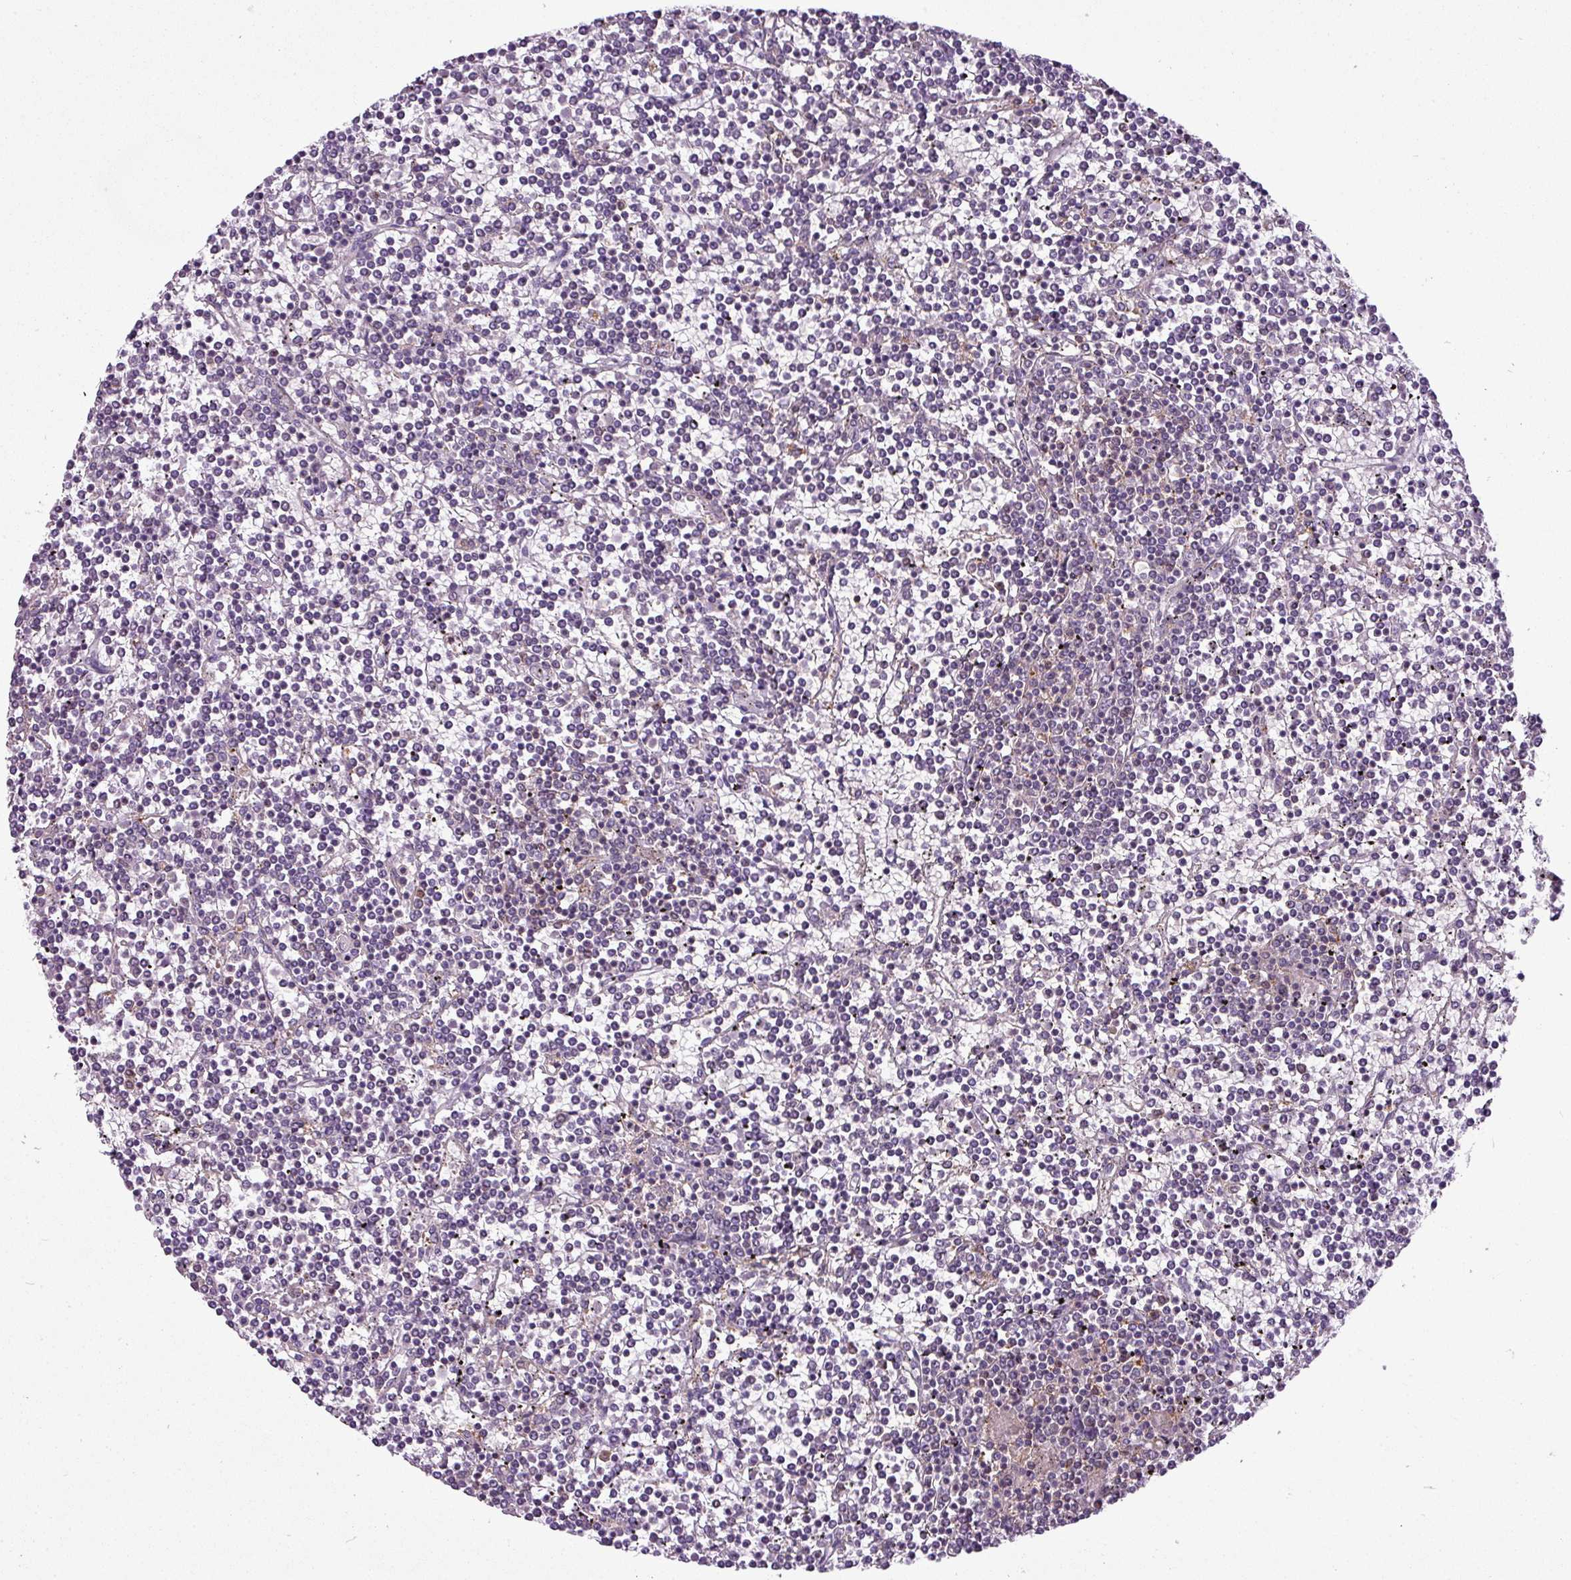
{"staining": {"intensity": "negative", "quantity": "none", "location": "none"}, "tissue": "lymphoma", "cell_type": "Tumor cells", "image_type": "cancer", "snomed": [{"axis": "morphology", "description": "Malignant lymphoma, non-Hodgkin's type, Low grade"}, {"axis": "topography", "description": "Spleen"}], "caption": "This is an immunohistochemistry micrograph of low-grade malignant lymphoma, non-Hodgkin's type. There is no expression in tumor cells.", "gene": "XNDC1N", "patient": {"sex": "female", "age": 19}}